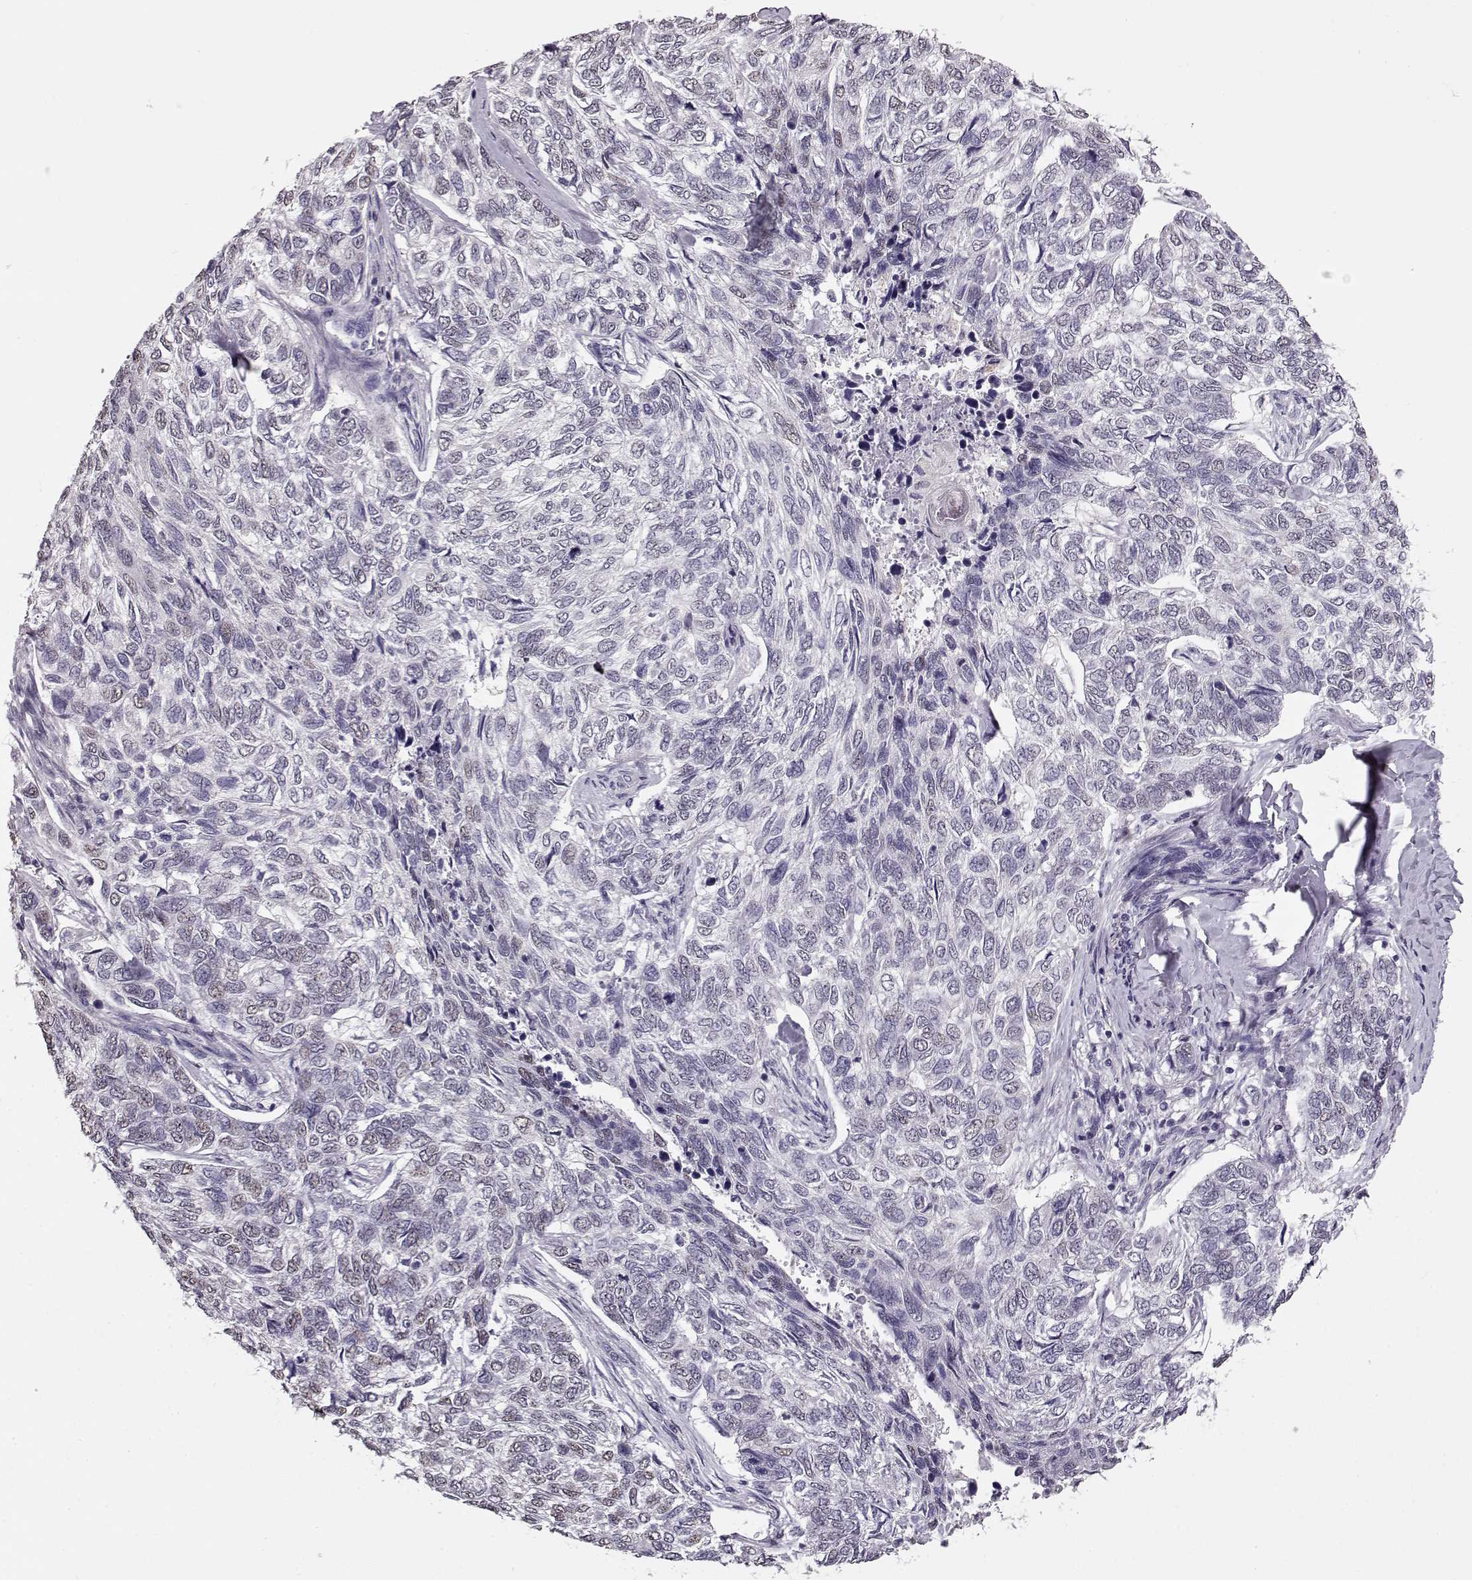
{"staining": {"intensity": "weak", "quantity": "<25%", "location": "nuclear"}, "tissue": "skin cancer", "cell_type": "Tumor cells", "image_type": "cancer", "snomed": [{"axis": "morphology", "description": "Basal cell carcinoma"}, {"axis": "topography", "description": "Skin"}], "caption": "A high-resolution histopathology image shows IHC staining of basal cell carcinoma (skin), which displays no significant staining in tumor cells.", "gene": "RP1L1", "patient": {"sex": "female", "age": 65}}